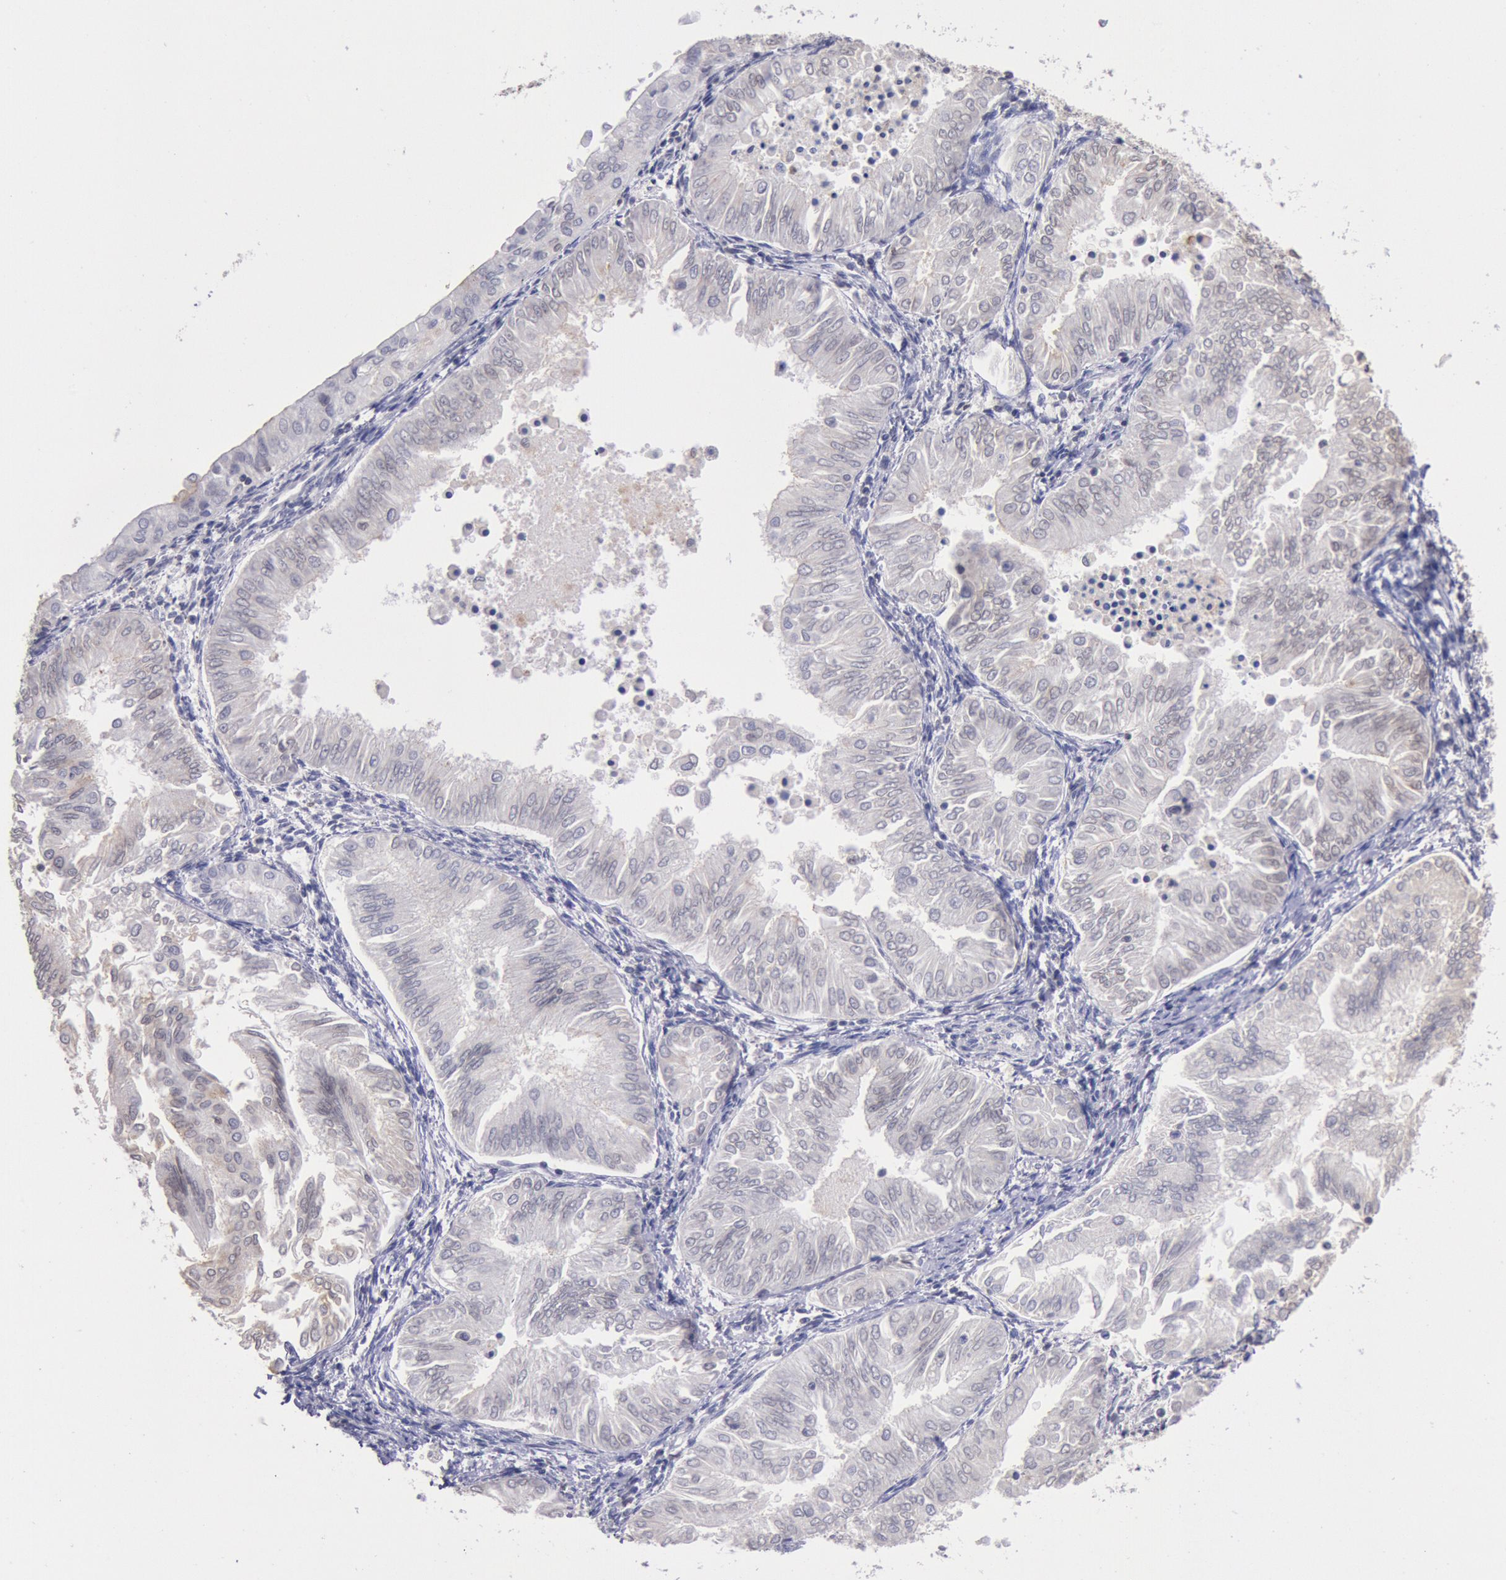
{"staining": {"intensity": "negative", "quantity": "none", "location": "none"}, "tissue": "endometrial cancer", "cell_type": "Tumor cells", "image_type": "cancer", "snomed": [{"axis": "morphology", "description": "Adenocarcinoma, NOS"}, {"axis": "topography", "description": "Endometrium"}], "caption": "Endometrial cancer was stained to show a protein in brown. There is no significant expression in tumor cells.", "gene": "MYH7", "patient": {"sex": "female", "age": 53}}